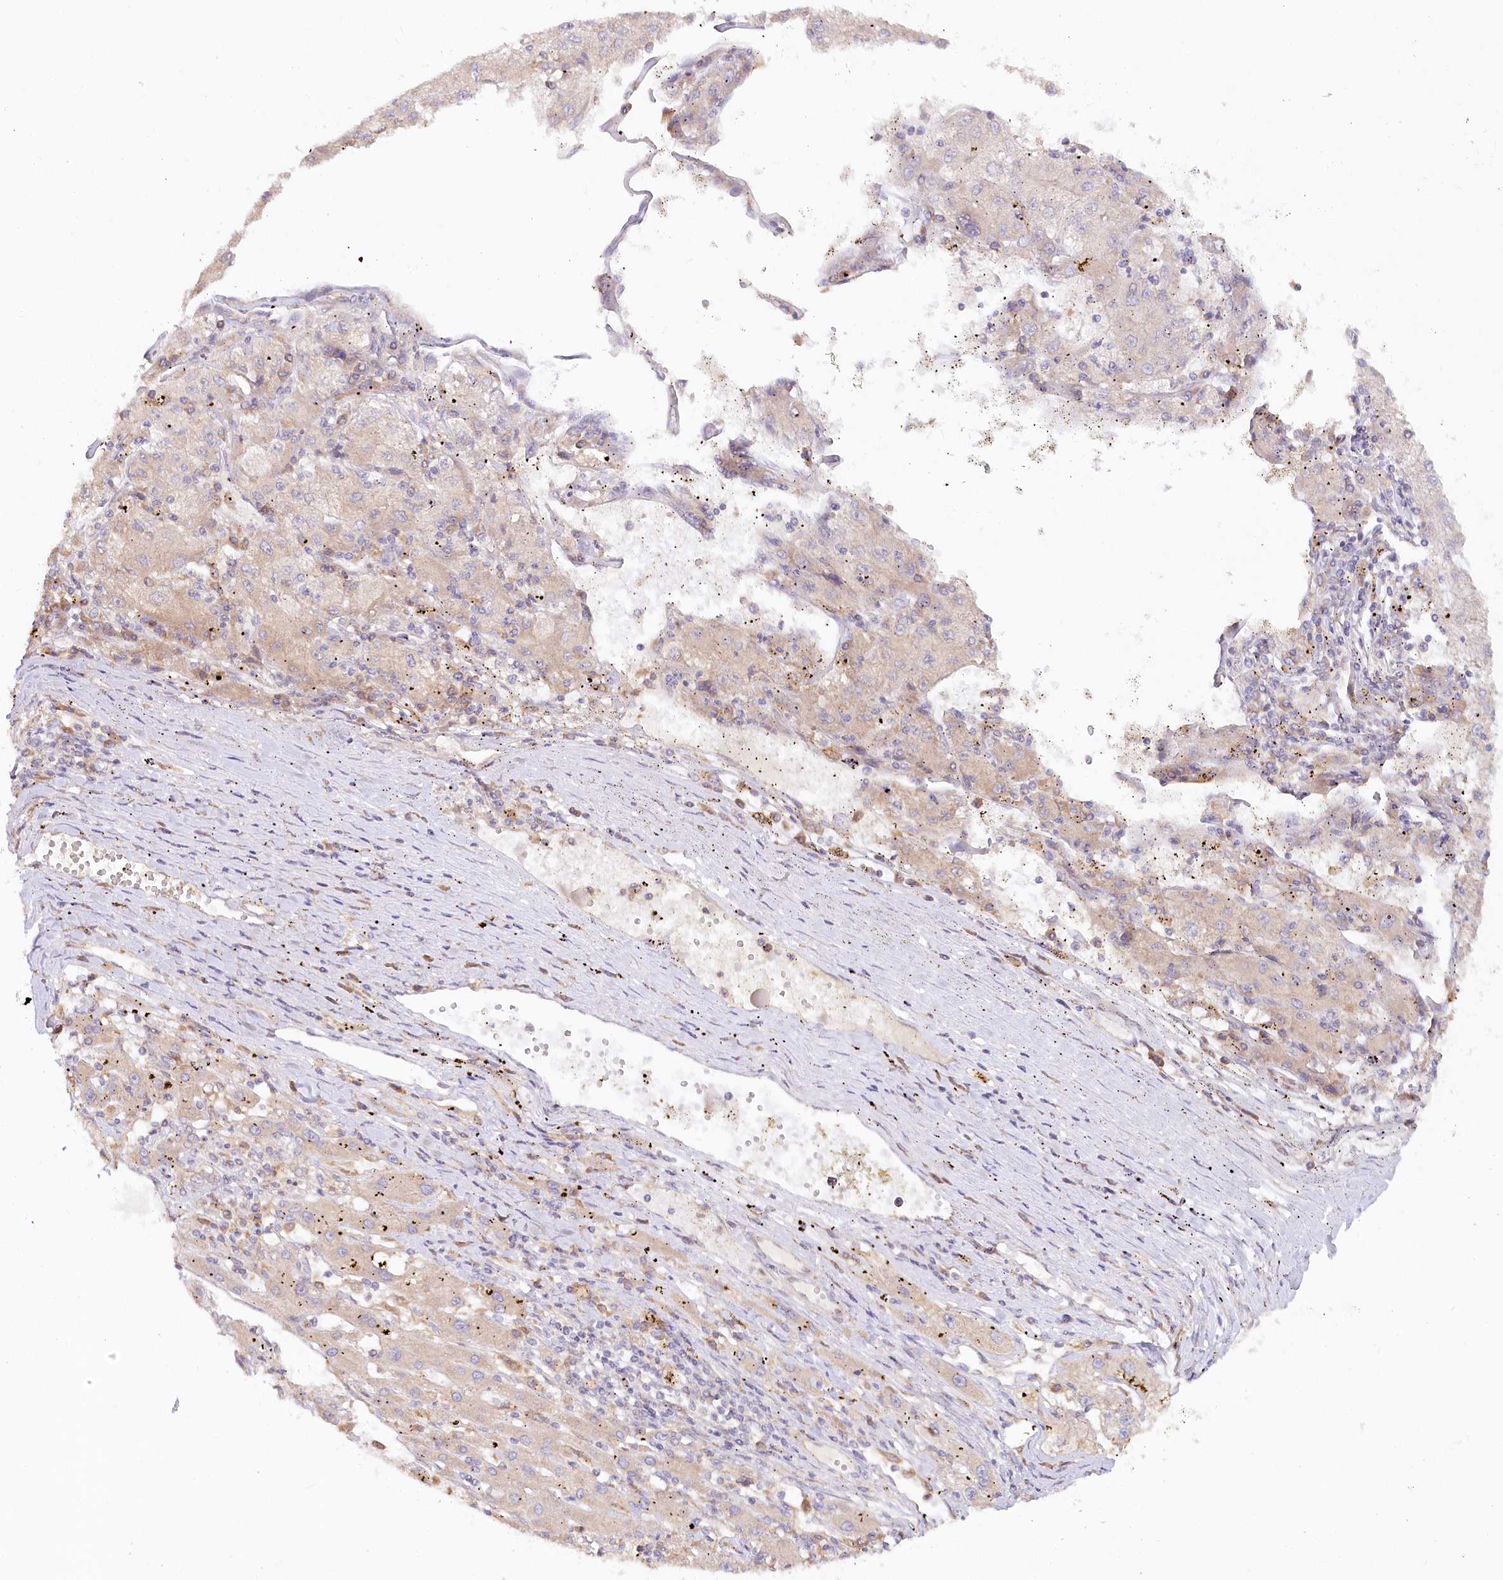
{"staining": {"intensity": "weak", "quantity": "<25%", "location": "cytoplasmic/membranous"}, "tissue": "liver cancer", "cell_type": "Tumor cells", "image_type": "cancer", "snomed": [{"axis": "morphology", "description": "Carcinoma, Hepatocellular, NOS"}, {"axis": "topography", "description": "Liver"}], "caption": "The IHC histopathology image has no significant positivity in tumor cells of hepatocellular carcinoma (liver) tissue. The staining was performed using DAB (3,3'-diaminobenzidine) to visualize the protein expression in brown, while the nuclei were stained in blue with hematoxylin (Magnification: 20x).", "gene": "PAIP2", "patient": {"sex": "male", "age": 72}}